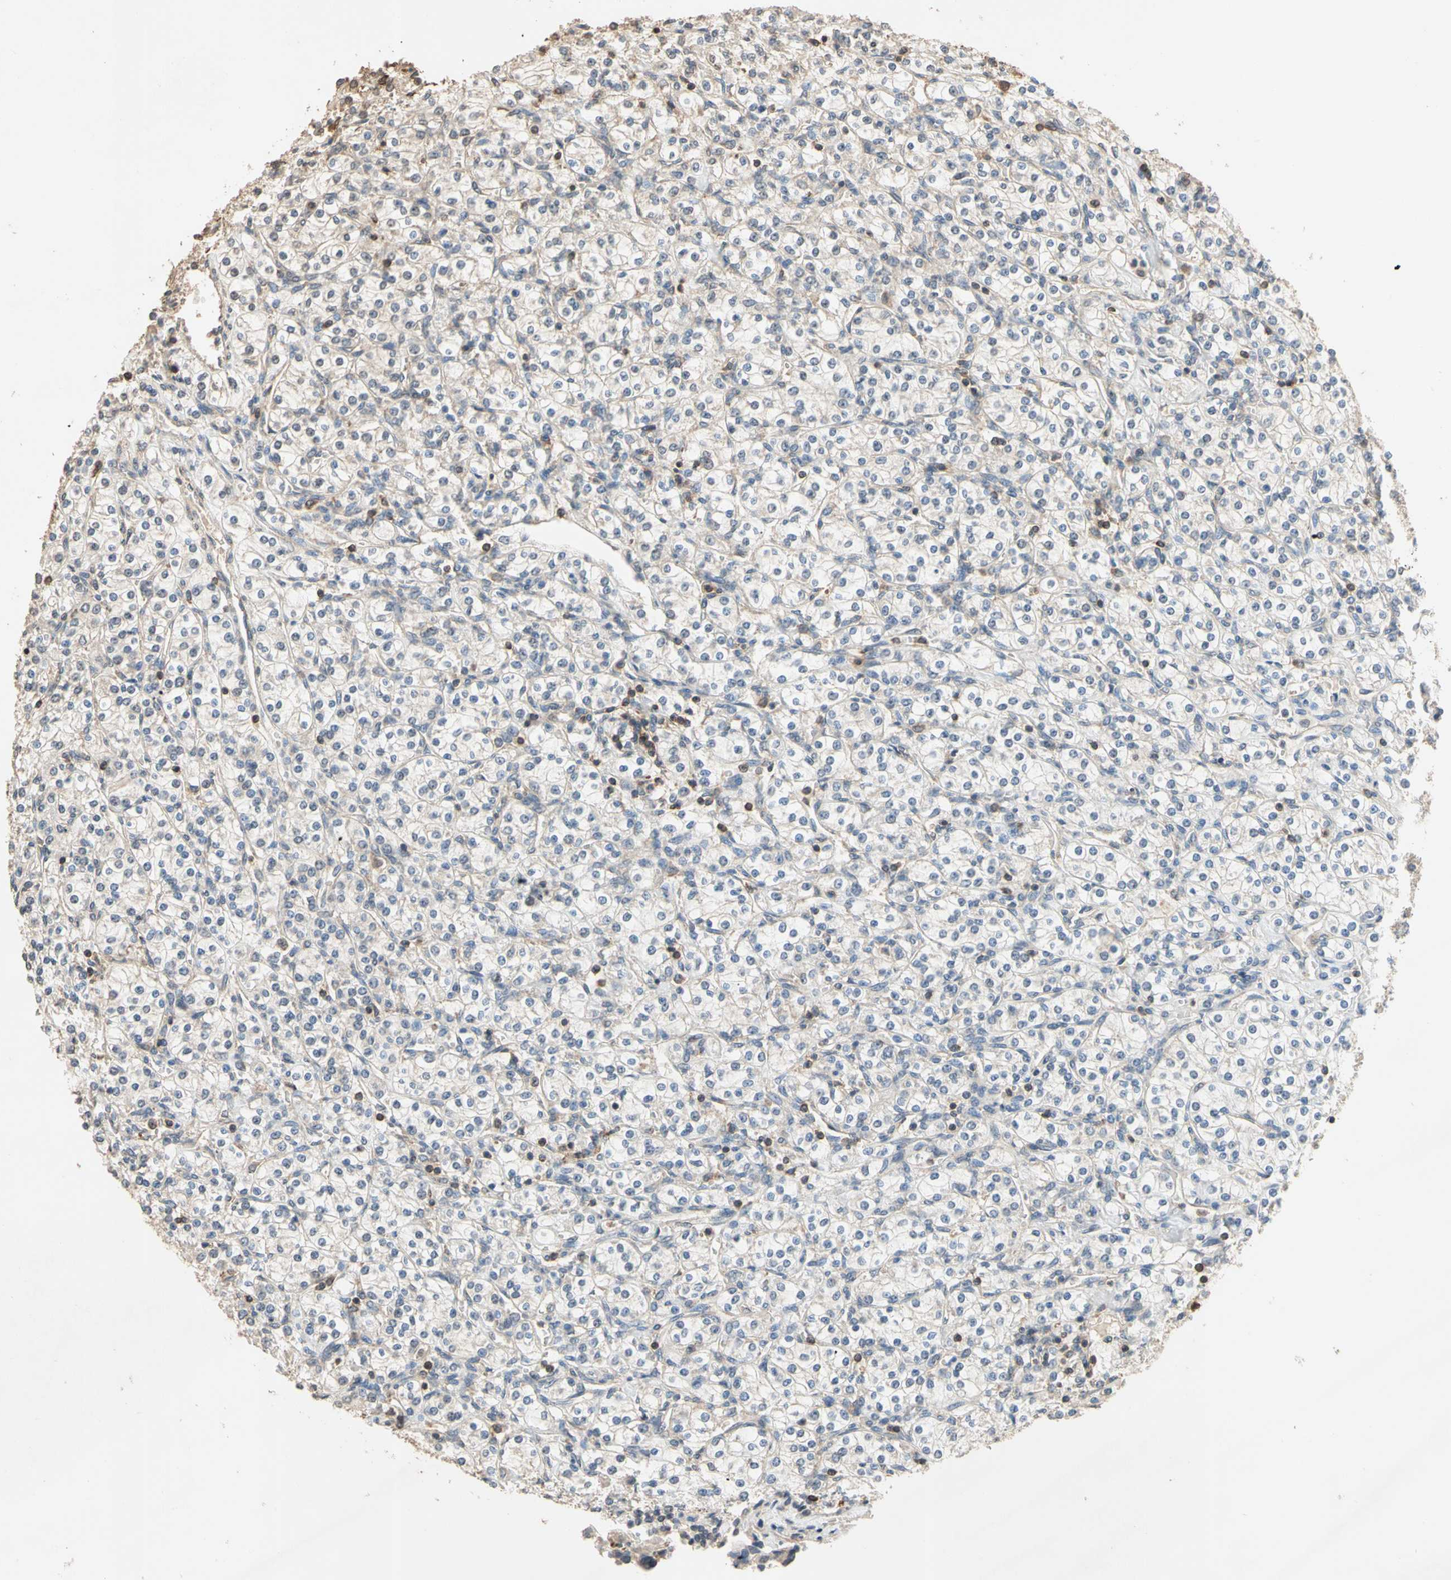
{"staining": {"intensity": "negative", "quantity": "none", "location": "none"}, "tissue": "renal cancer", "cell_type": "Tumor cells", "image_type": "cancer", "snomed": [{"axis": "morphology", "description": "Adenocarcinoma, NOS"}, {"axis": "topography", "description": "Kidney"}], "caption": "There is no significant staining in tumor cells of adenocarcinoma (renal).", "gene": "MAP3K10", "patient": {"sex": "male", "age": 77}}